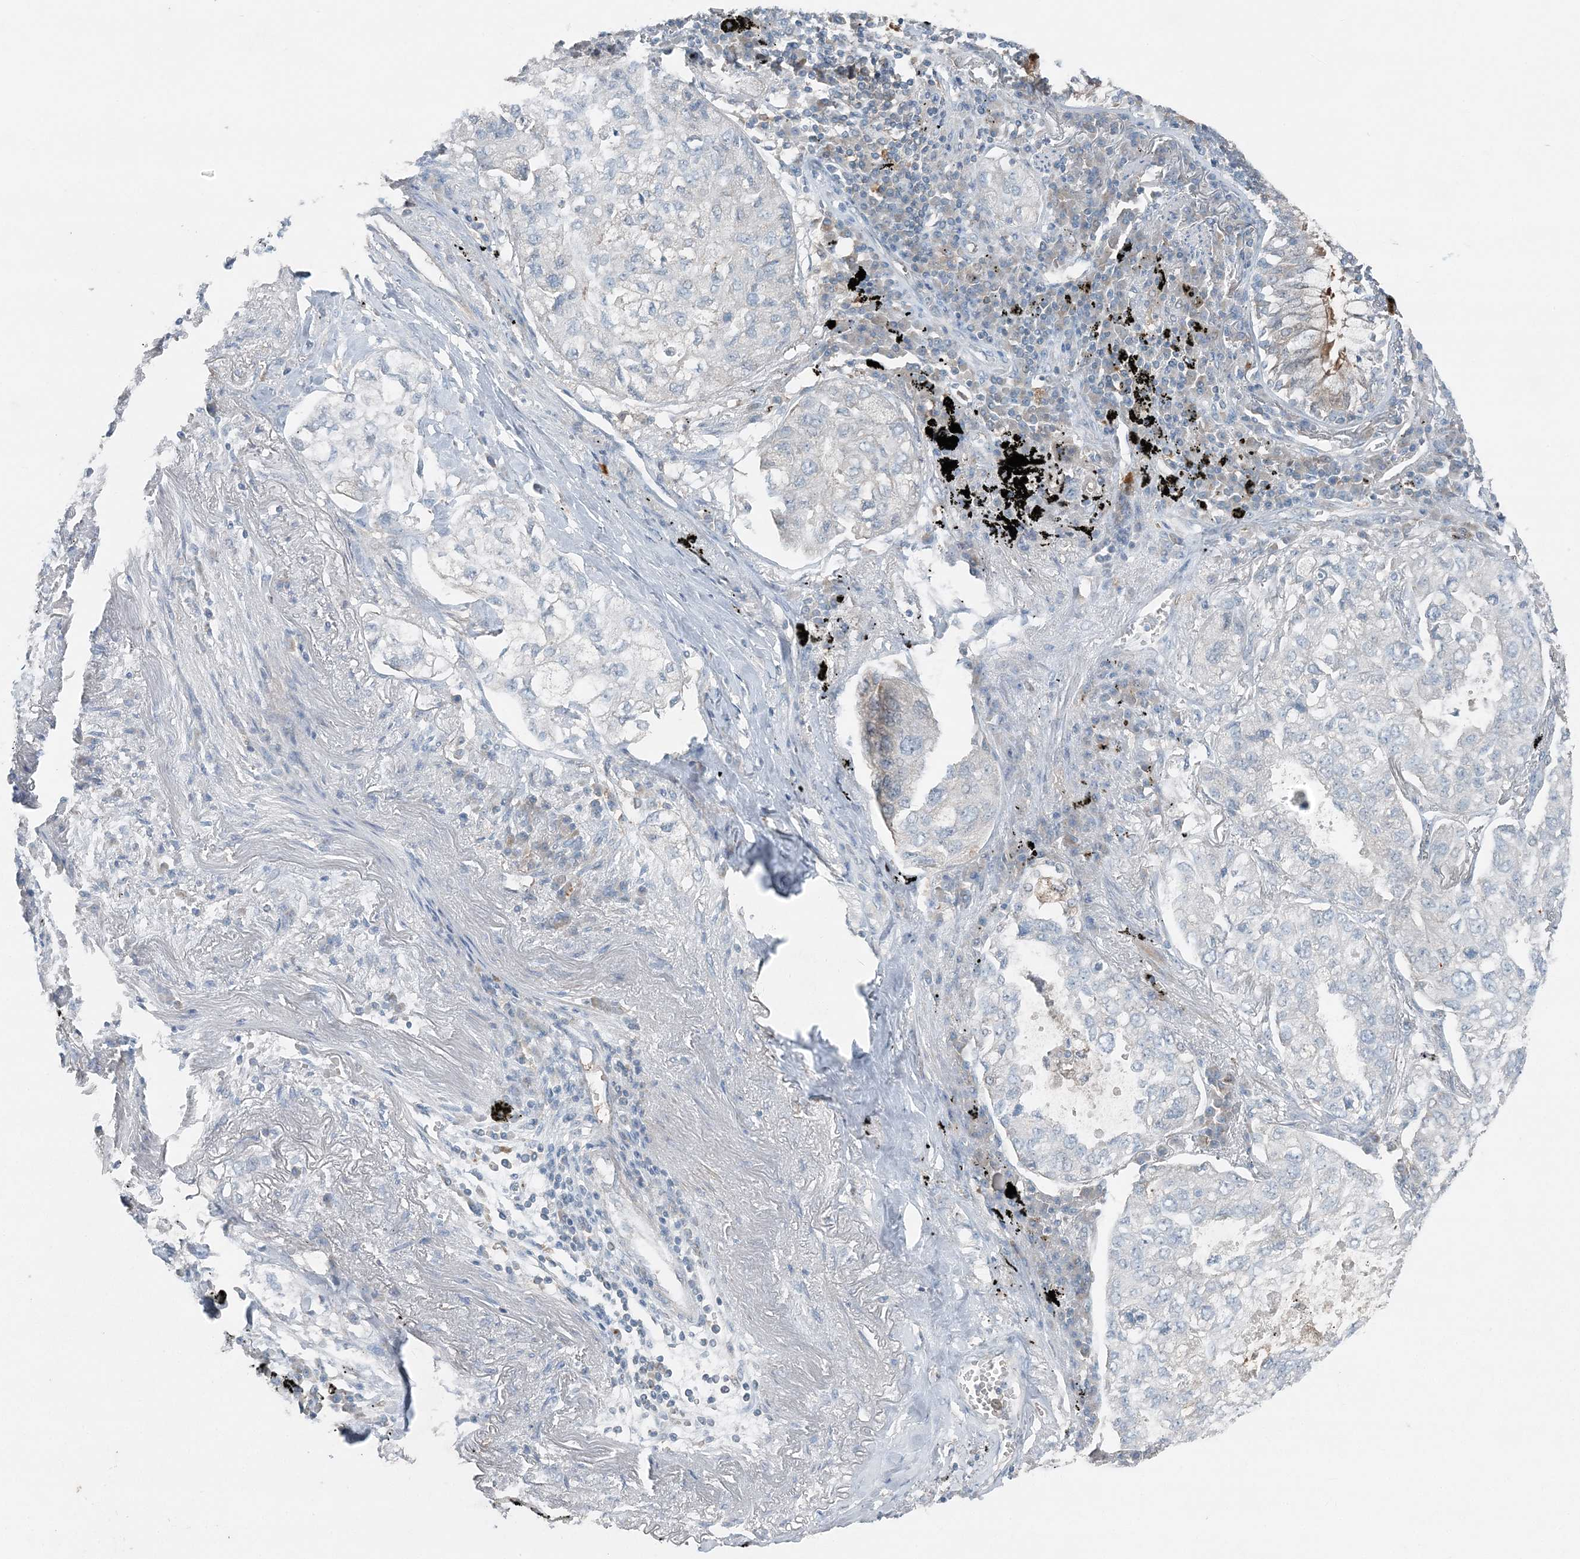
{"staining": {"intensity": "negative", "quantity": "none", "location": "none"}, "tissue": "lung cancer", "cell_type": "Tumor cells", "image_type": "cancer", "snomed": [{"axis": "morphology", "description": "Adenocarcinoma, NOS"}, {"axis": "topography", "description": "Lung"}], "caption": "Micrograph shows no significant protein staining in tumor cells of lung adenocarcinoma.", "gene": "ARMH1", "patient": {"sex": "male", "age": 65}}